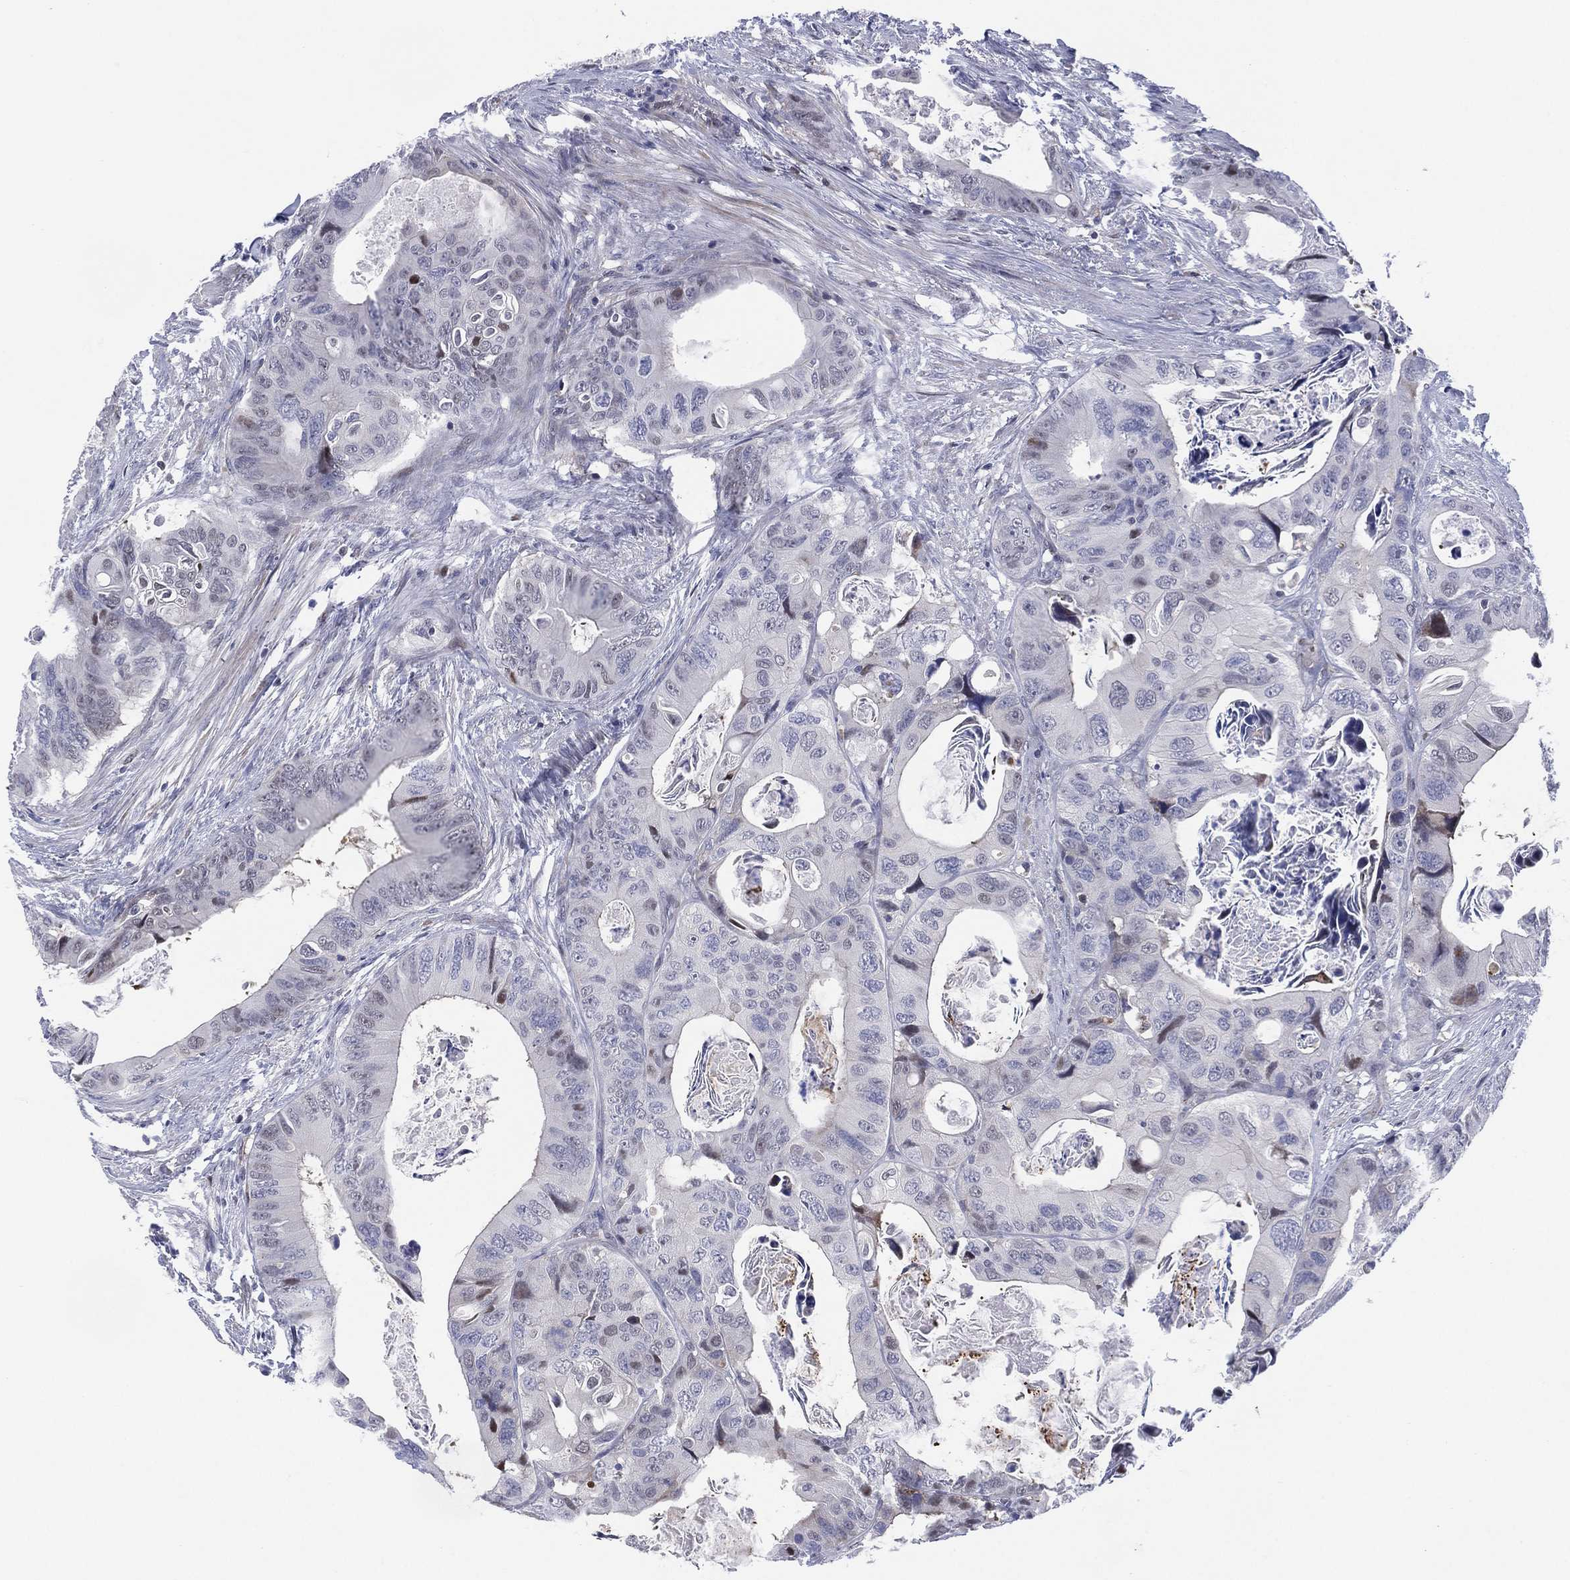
{"staining": {"intensity": "negative", "quantity": "none", "location": "none"}, "tissue": "colorectal cancer", "cell_type": "Tumor cells", "image_type": "cancer", "snomed": [{"axis": "morphology", "description": "Adenocarcinoma, NOS"}, {"axis": "topography", "description": "Rectum"}], "caption": "Colorectal cancer was stained to show a protein in brown. There is no significant positivity in tumor cells.", "gene": "SLC4A4", "patient": {"sex": "male", "age": 64}}